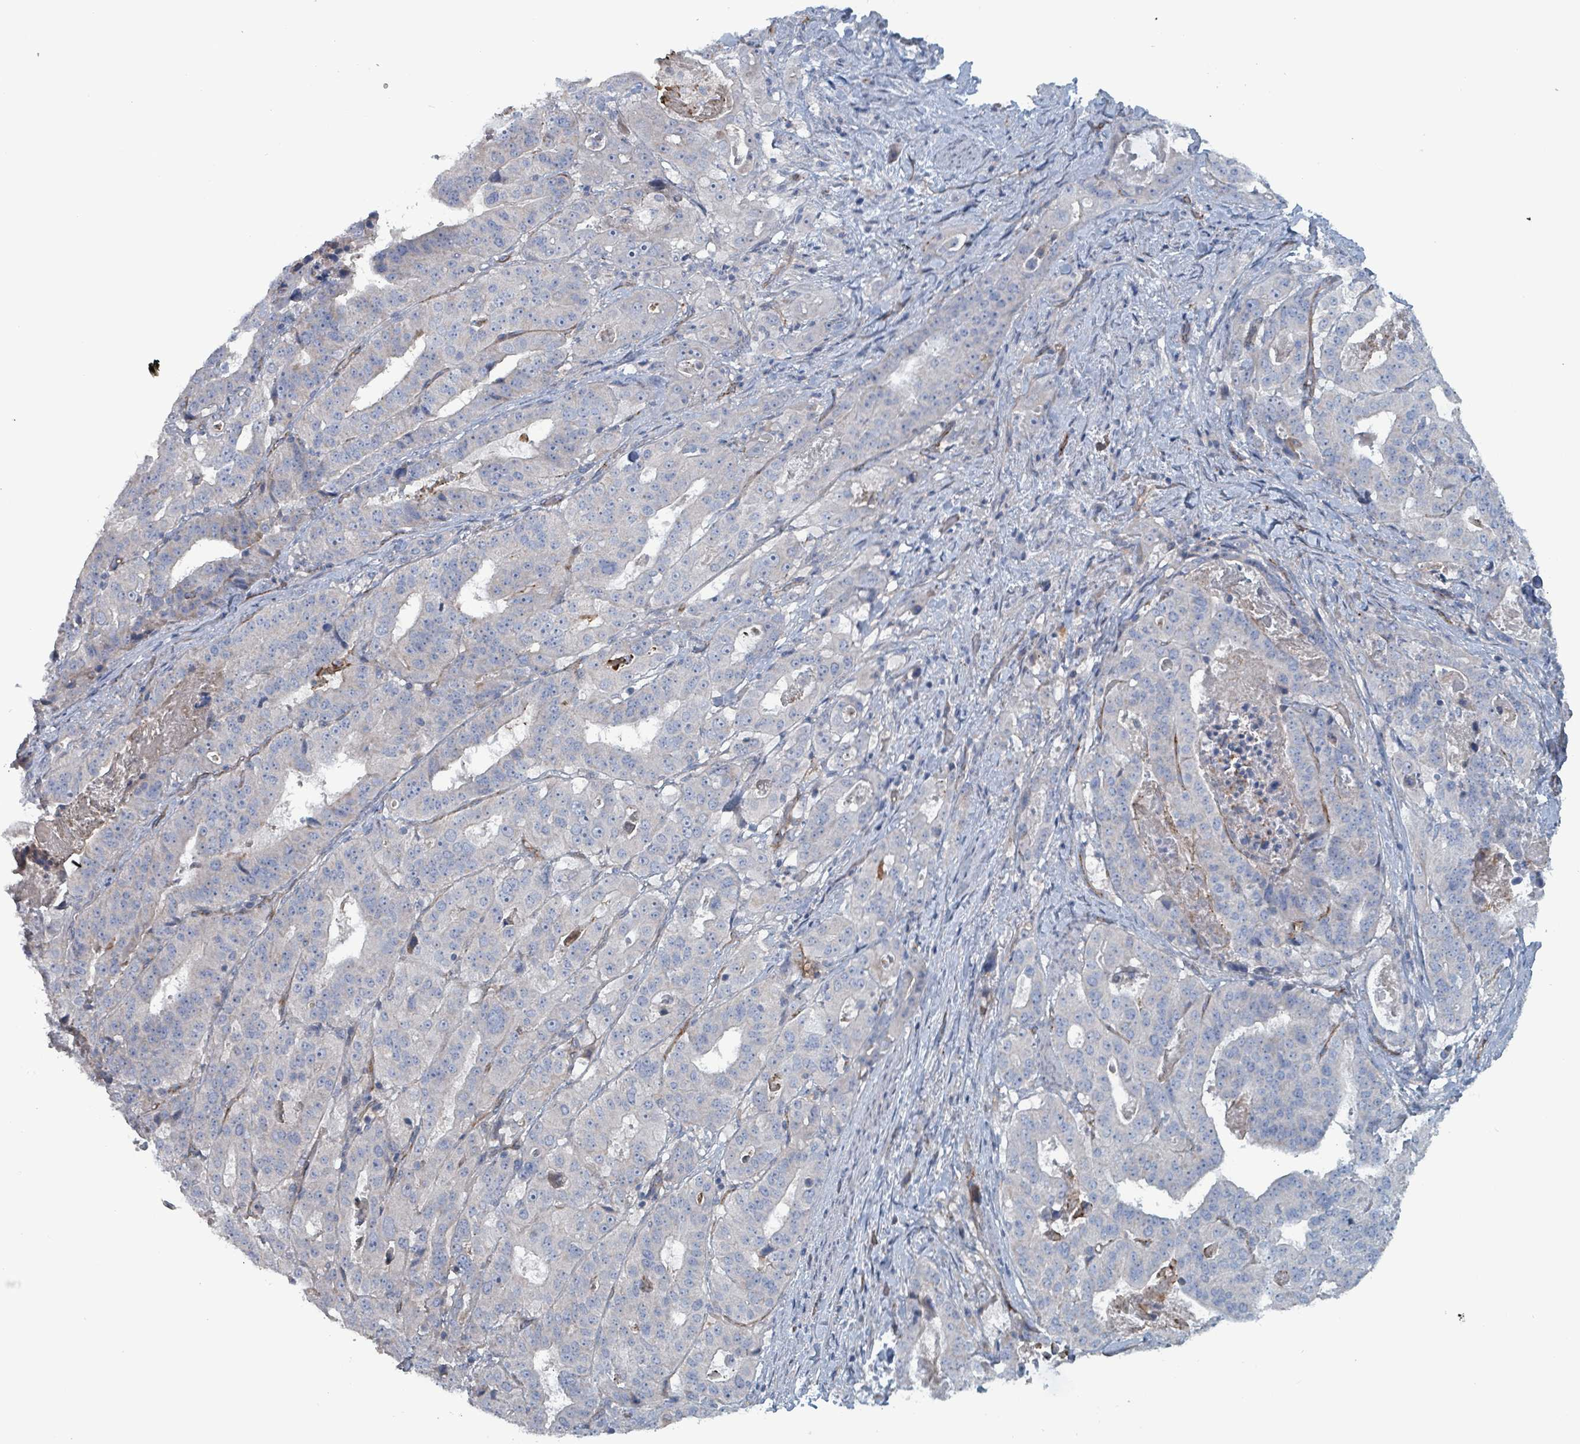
{"staining": {"intensity": "negative", "quantity": "none", "location": "none"}, "tissue": "stomach cancer", "cell_type": "Tumor cells", "image_type": "cancer", "snomed": [{"axis": "morphology", "description": "Adenocarcinoma, NOS"}, {"axis": "topography", "description": "Stomach"}], "caption": "Tumor cells show no significant expression in stomach adenocarcinoma.", "gene": "TAAR5", "patient": {"sex": "male", "age": 48}}